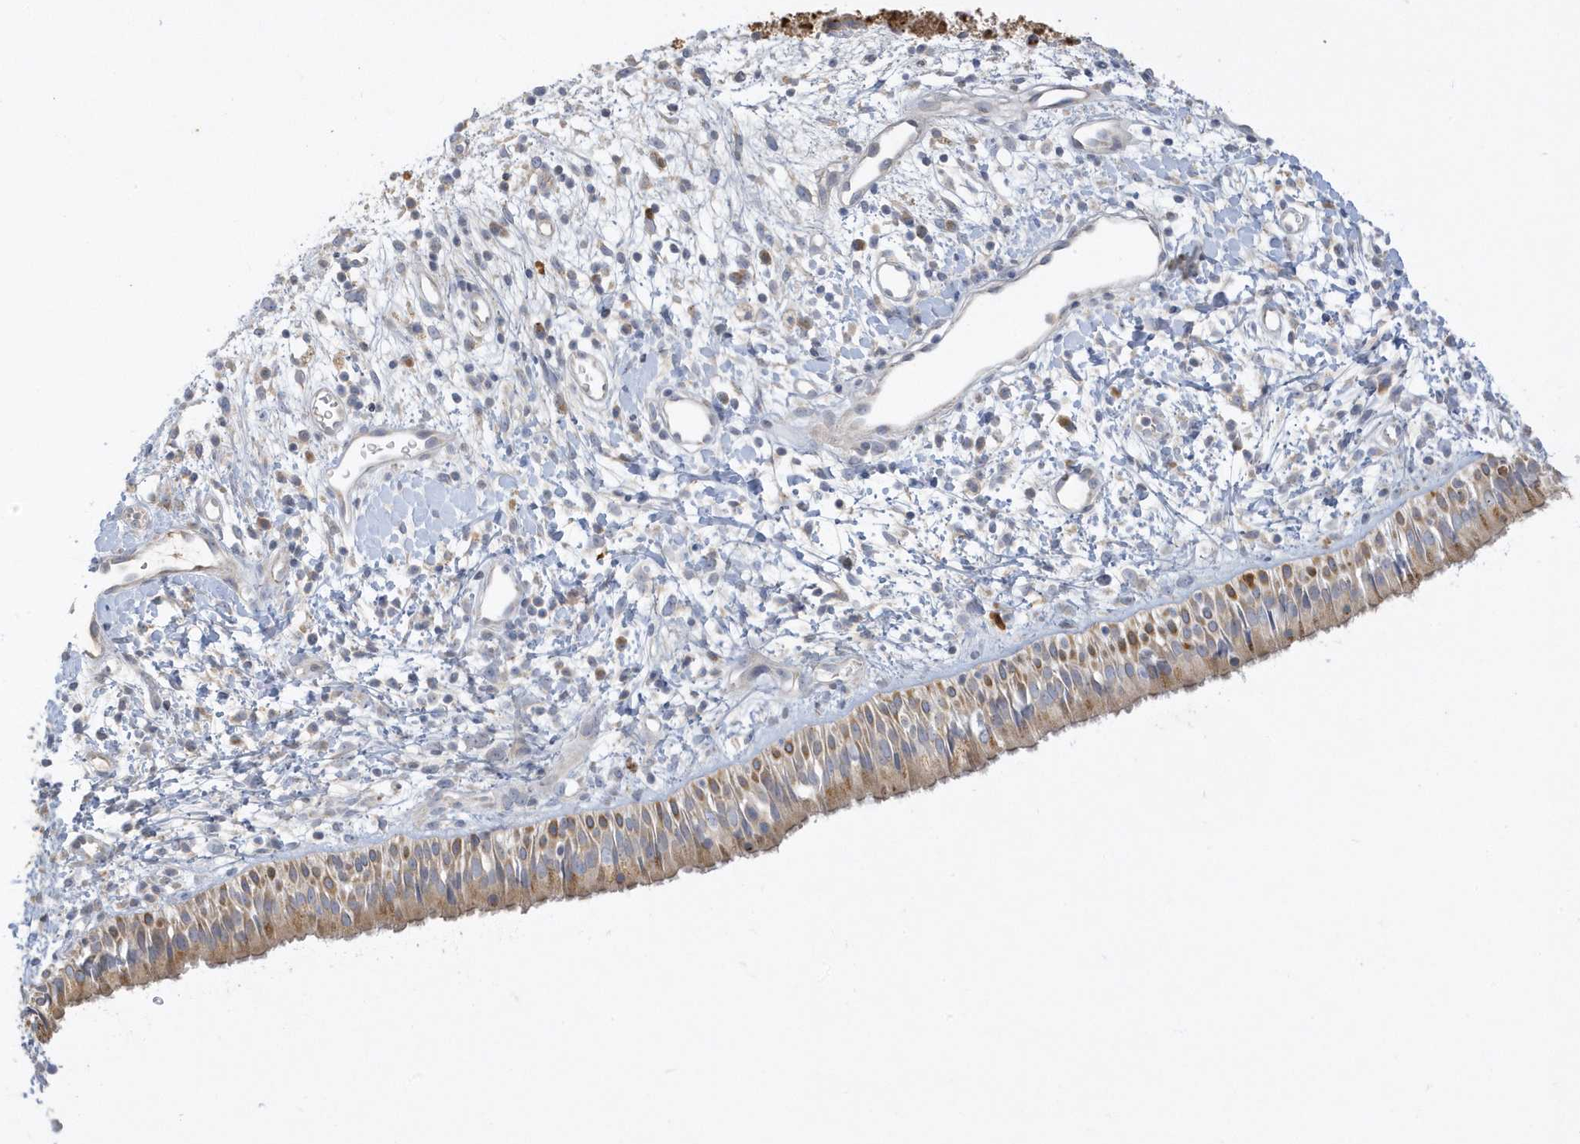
{"staining": {"intensity": "moderate", "quantity": ">75%", "location": "cytoplasmic/membranous"}, "tissue": "nasopharynx", "cell_type": "Respiratory epithelial cells", "image_type": "normal", "snomed": [{"axis": "morphology", "description": "Normal tissue, NOS"}, {"axis": "topography", "description": "Nasopharynx"}], "caption": "Brown immunohistochemical staining in benign nasopharynx displays moderate cytoplasmic/membranous staining in about >75% of respiratory epithelial cells.", "gene": "DPP9", "patient": {"sex": "male", "age": 22}}